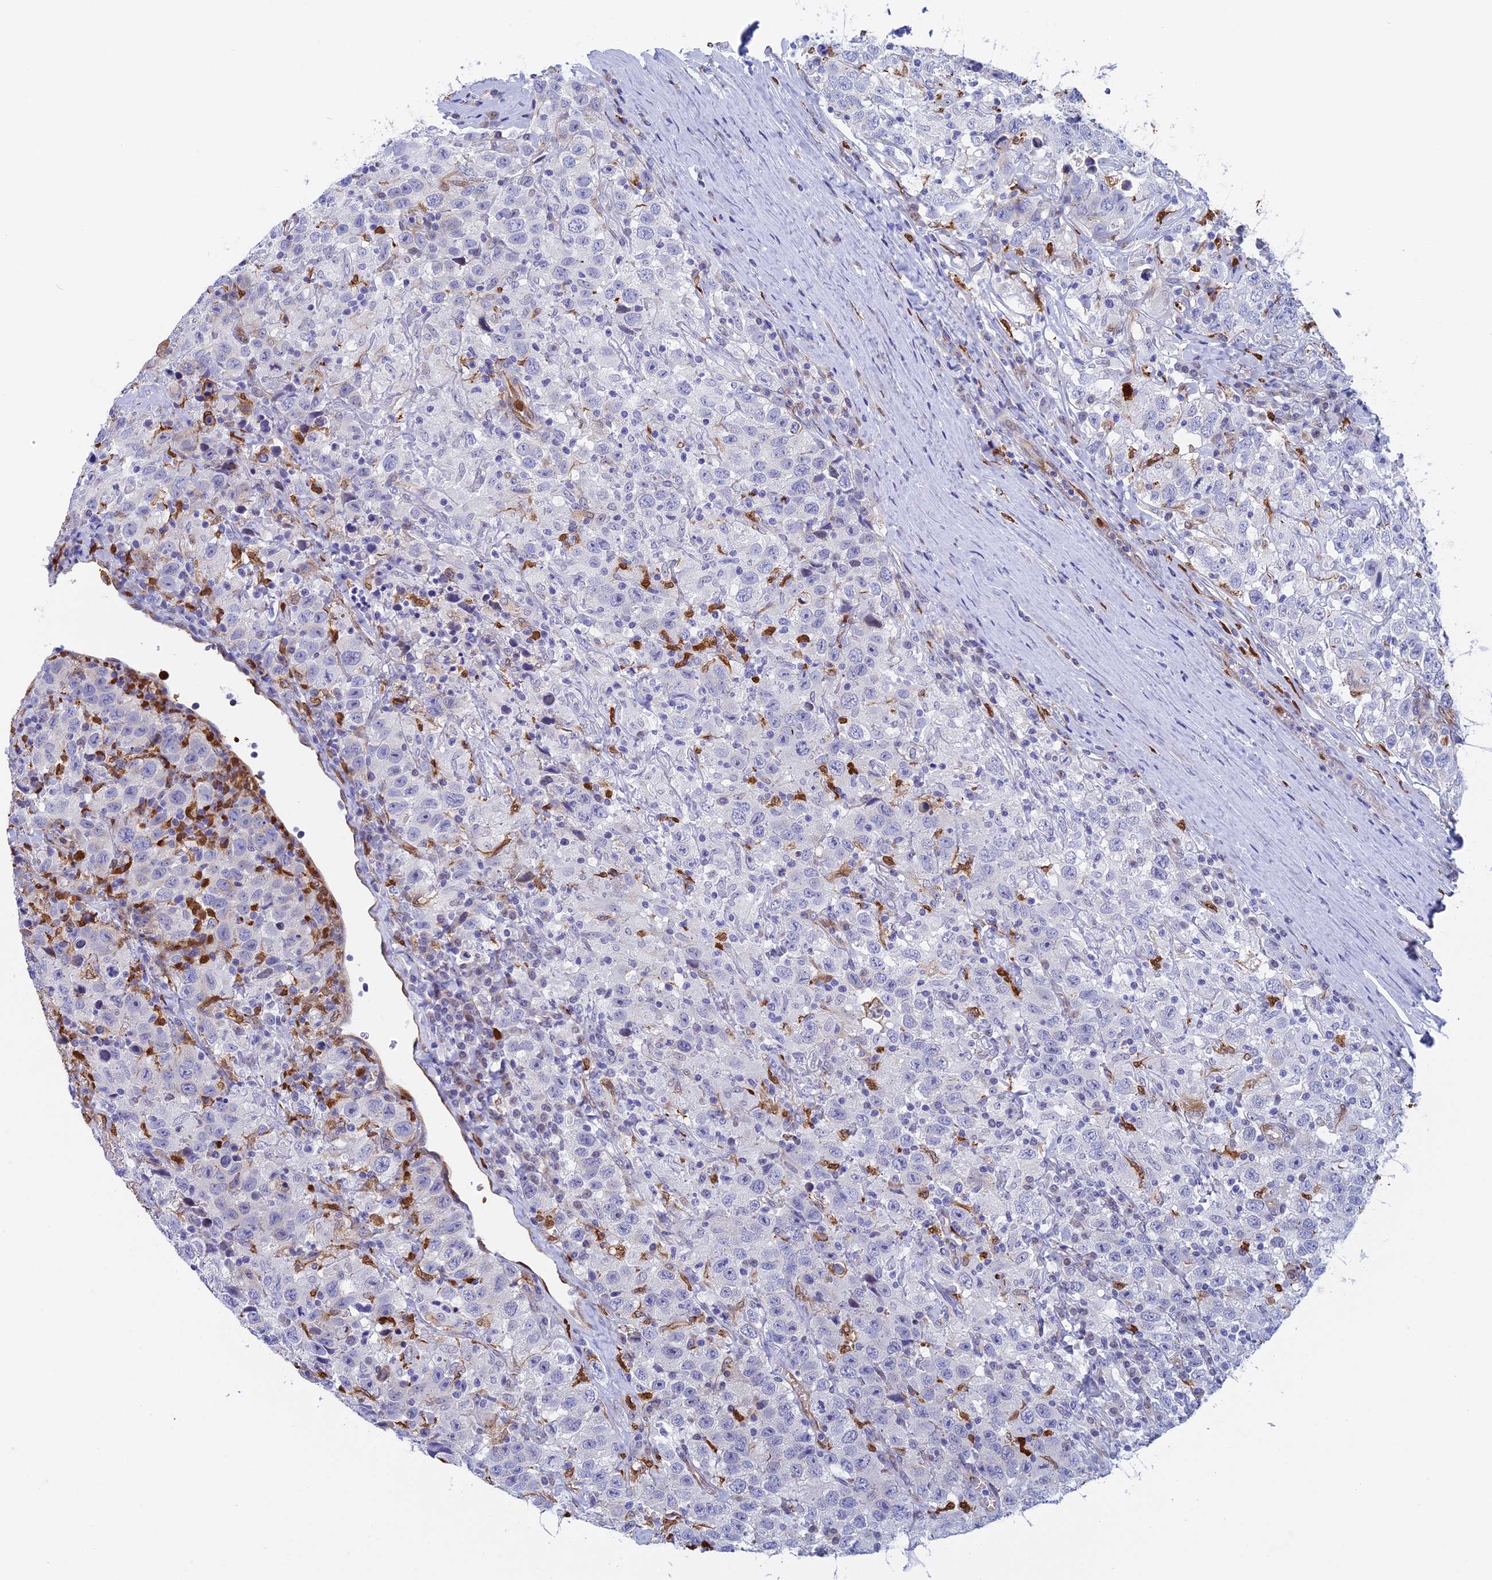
{"staining": {"intensity": "negative", "quantity": "none", "location": "none"}, "tissue": "testis cancer", "cell_type": "Tumor cells", "image_type": "cancer", "snomed": [{"axis": "morphology", "description": "Seminoma, NOS"}, {"axis": "topography", "description": "Testis"}], "caption": "Protein analysis of testis cancer reveals no significant positivity in tumor cells. (IHC, brightfield microscopy, high magnification).", "gene": "SLC26A1", "patient": {"sex": "male", "age": 41}}